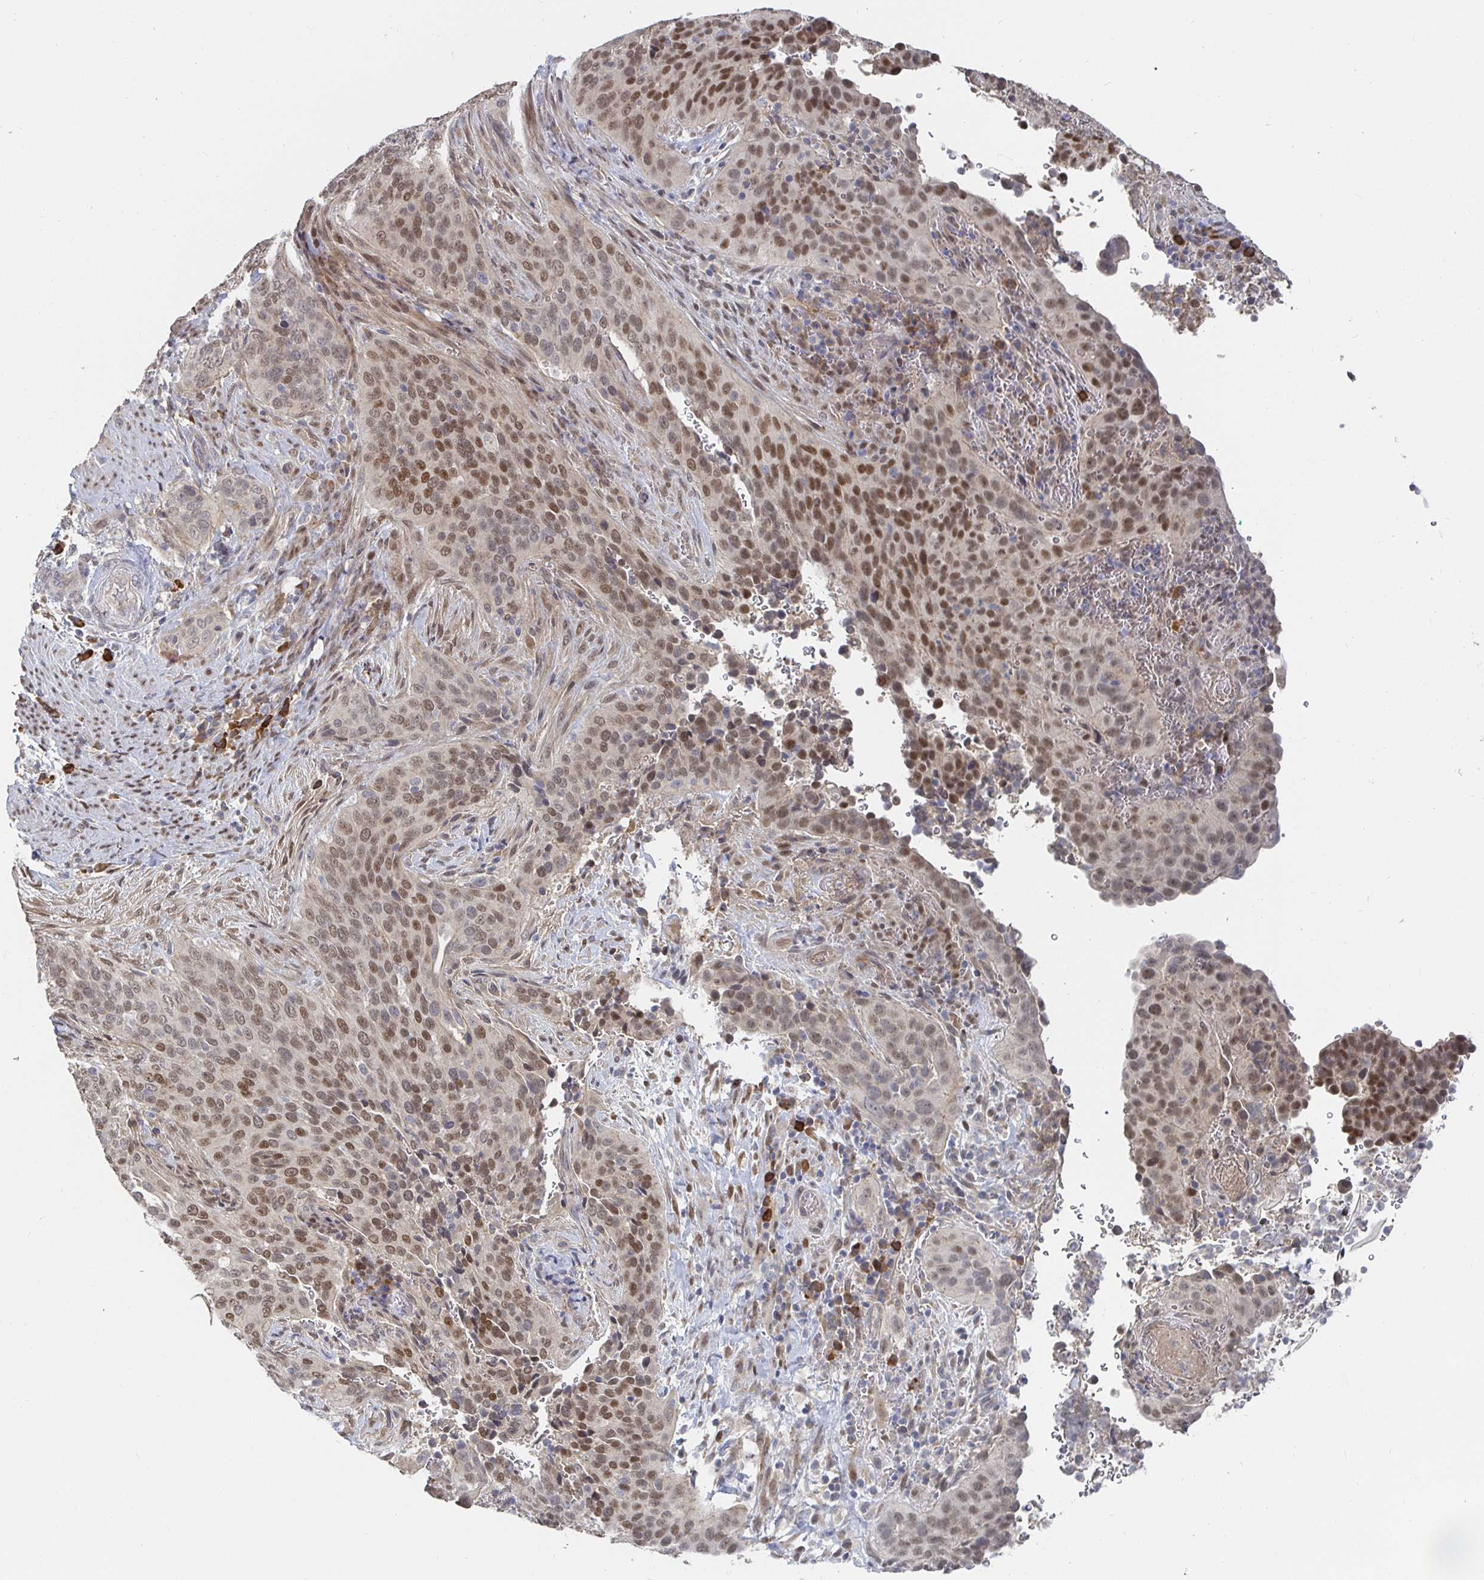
{"staining": {"intensity": "moderate", "quantity": ">75%", "location": "nuclear"}, "tissue": "cervical cancer", "cell_type": "Tumor cells", "image_type": "cancer", "snomed": [{"axis": "morphology", "description": "Squamous cell carcinoma, NOS"}, {"axis": "topography", "description": "Cervix"}], "caption": "Cervical squamous cell carcinoma stained with immunohistochemistry demonstrates moderate nuclear staining in approximately >75% of tumor cells. The protein is shown in brown color, while the nuclei are stained blue.", "gene": "MEIS1", "patient": {"sex": "female", "age": 38}}